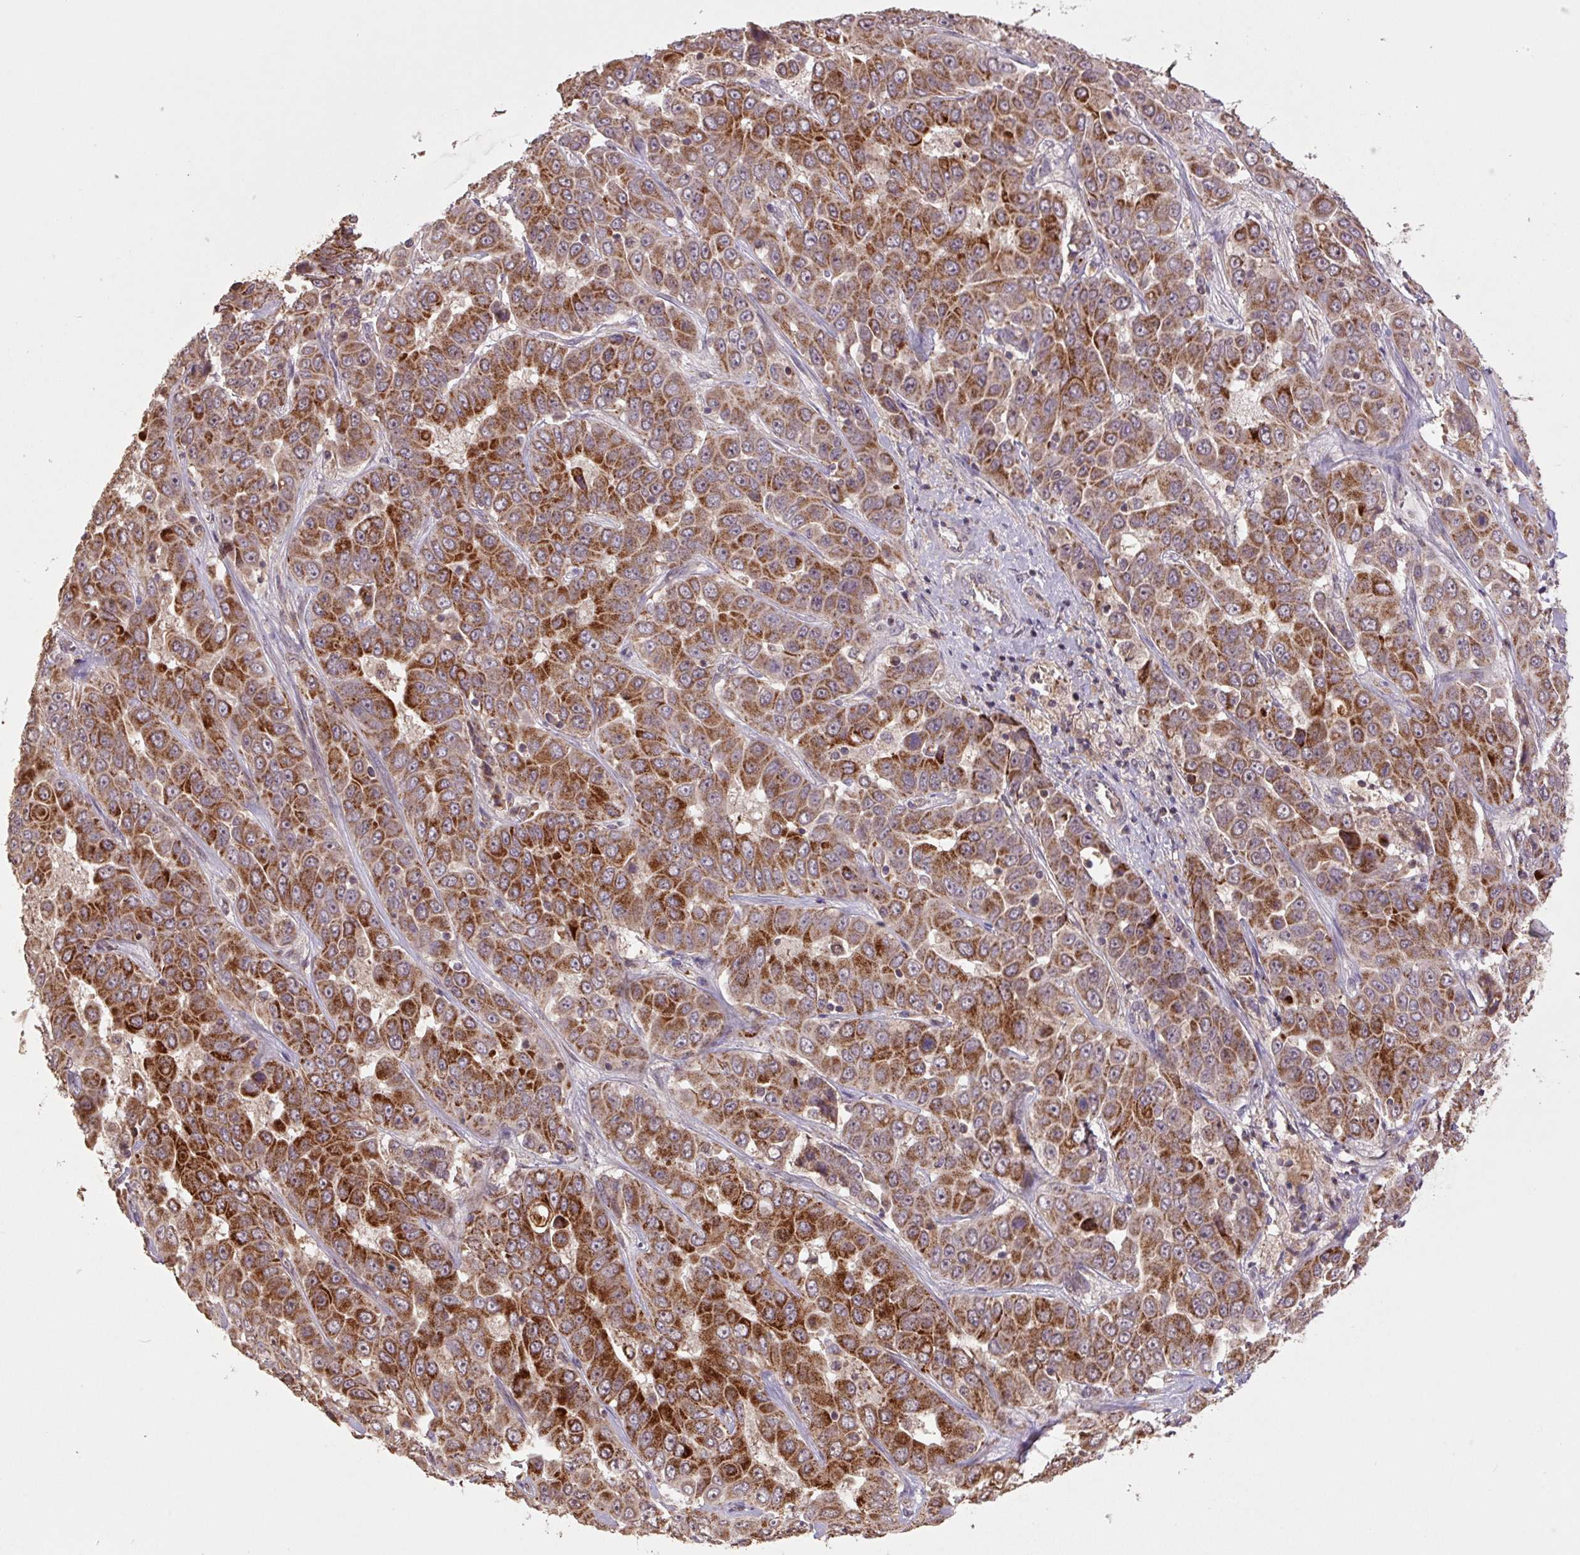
{"staining": {"intensity": "strong", "quantity": ">75%", "location": "cytoplasmic/membranous"}, "tissue": "liver cancer", "cell_type": "Tumor cells", "image_type": "cancer", "snomed": [{"axis": "morphology", "description": "Cholangiocarcinoma"}, {"axis": "topography", "description": "Liver"}], "caption": "Cholangiocarcinoma (liver) tissue displays strong cytoplasmic/membranous positivity in approximately >75% of tumor cells, visualized by immunohistochemistry.", "gene": "TMEM160", "patient": {"sex": "female", "age": 52}}